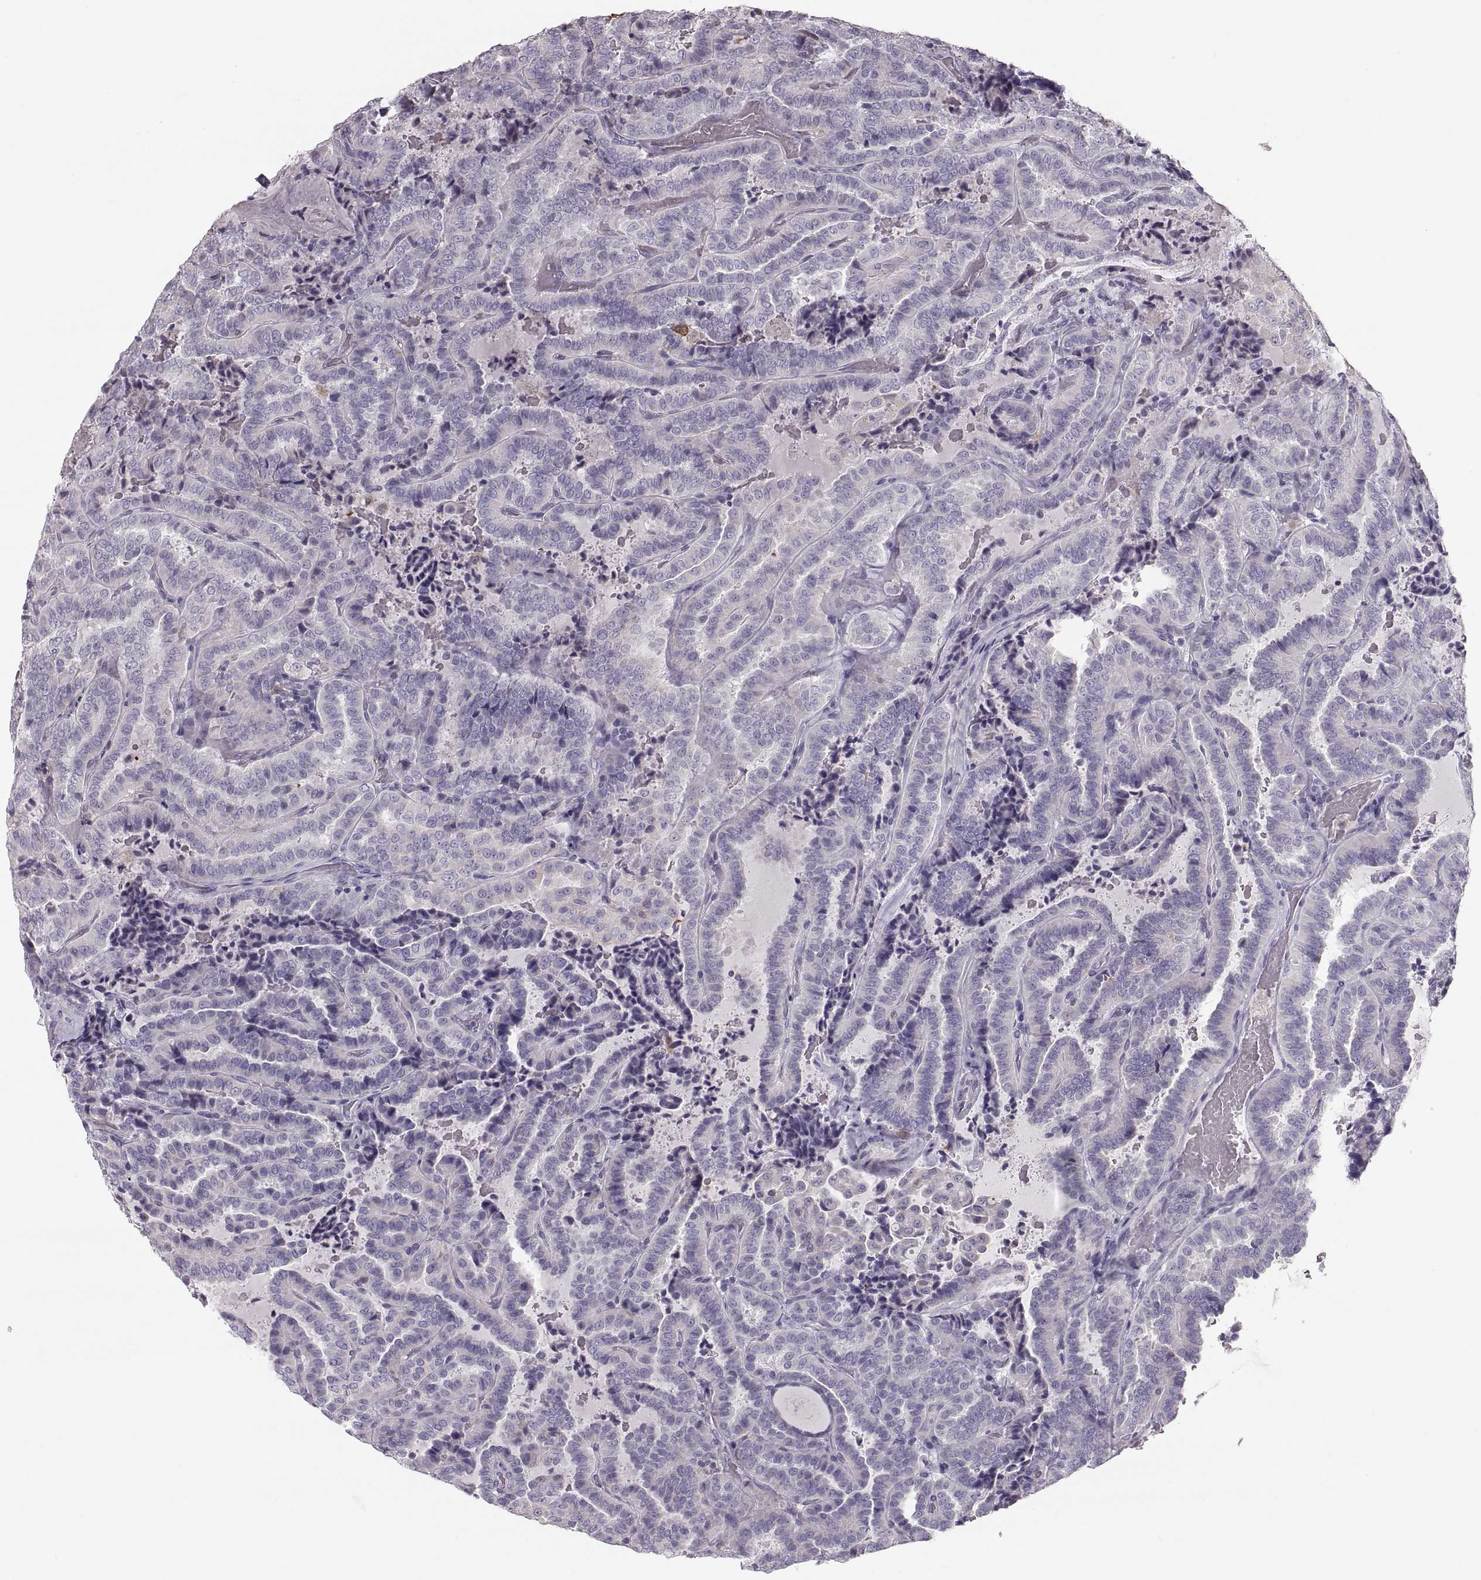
{"staining": {"intensity": "negative", "quantity": "none", "location": "none"}, "tissue": "thyroid cancer", "cell_type": "Tumor cells", "image_type": "cancer", "snomed": [{"axis": "morphology", "description": "Papillary adenocarcinoma, NOS"}, {"axis": "topography", "description": "Thyroid gland"}], "caption": "Histopathology image shows no protein expression in tumor cells of thyroid cancer tissue. (DAB immunohistochemistry (IHC) visualized using brightfield microscopy, high magnification).", "gene": "RUNDC3A", "patient": {"sex": "female", "age": 39}}